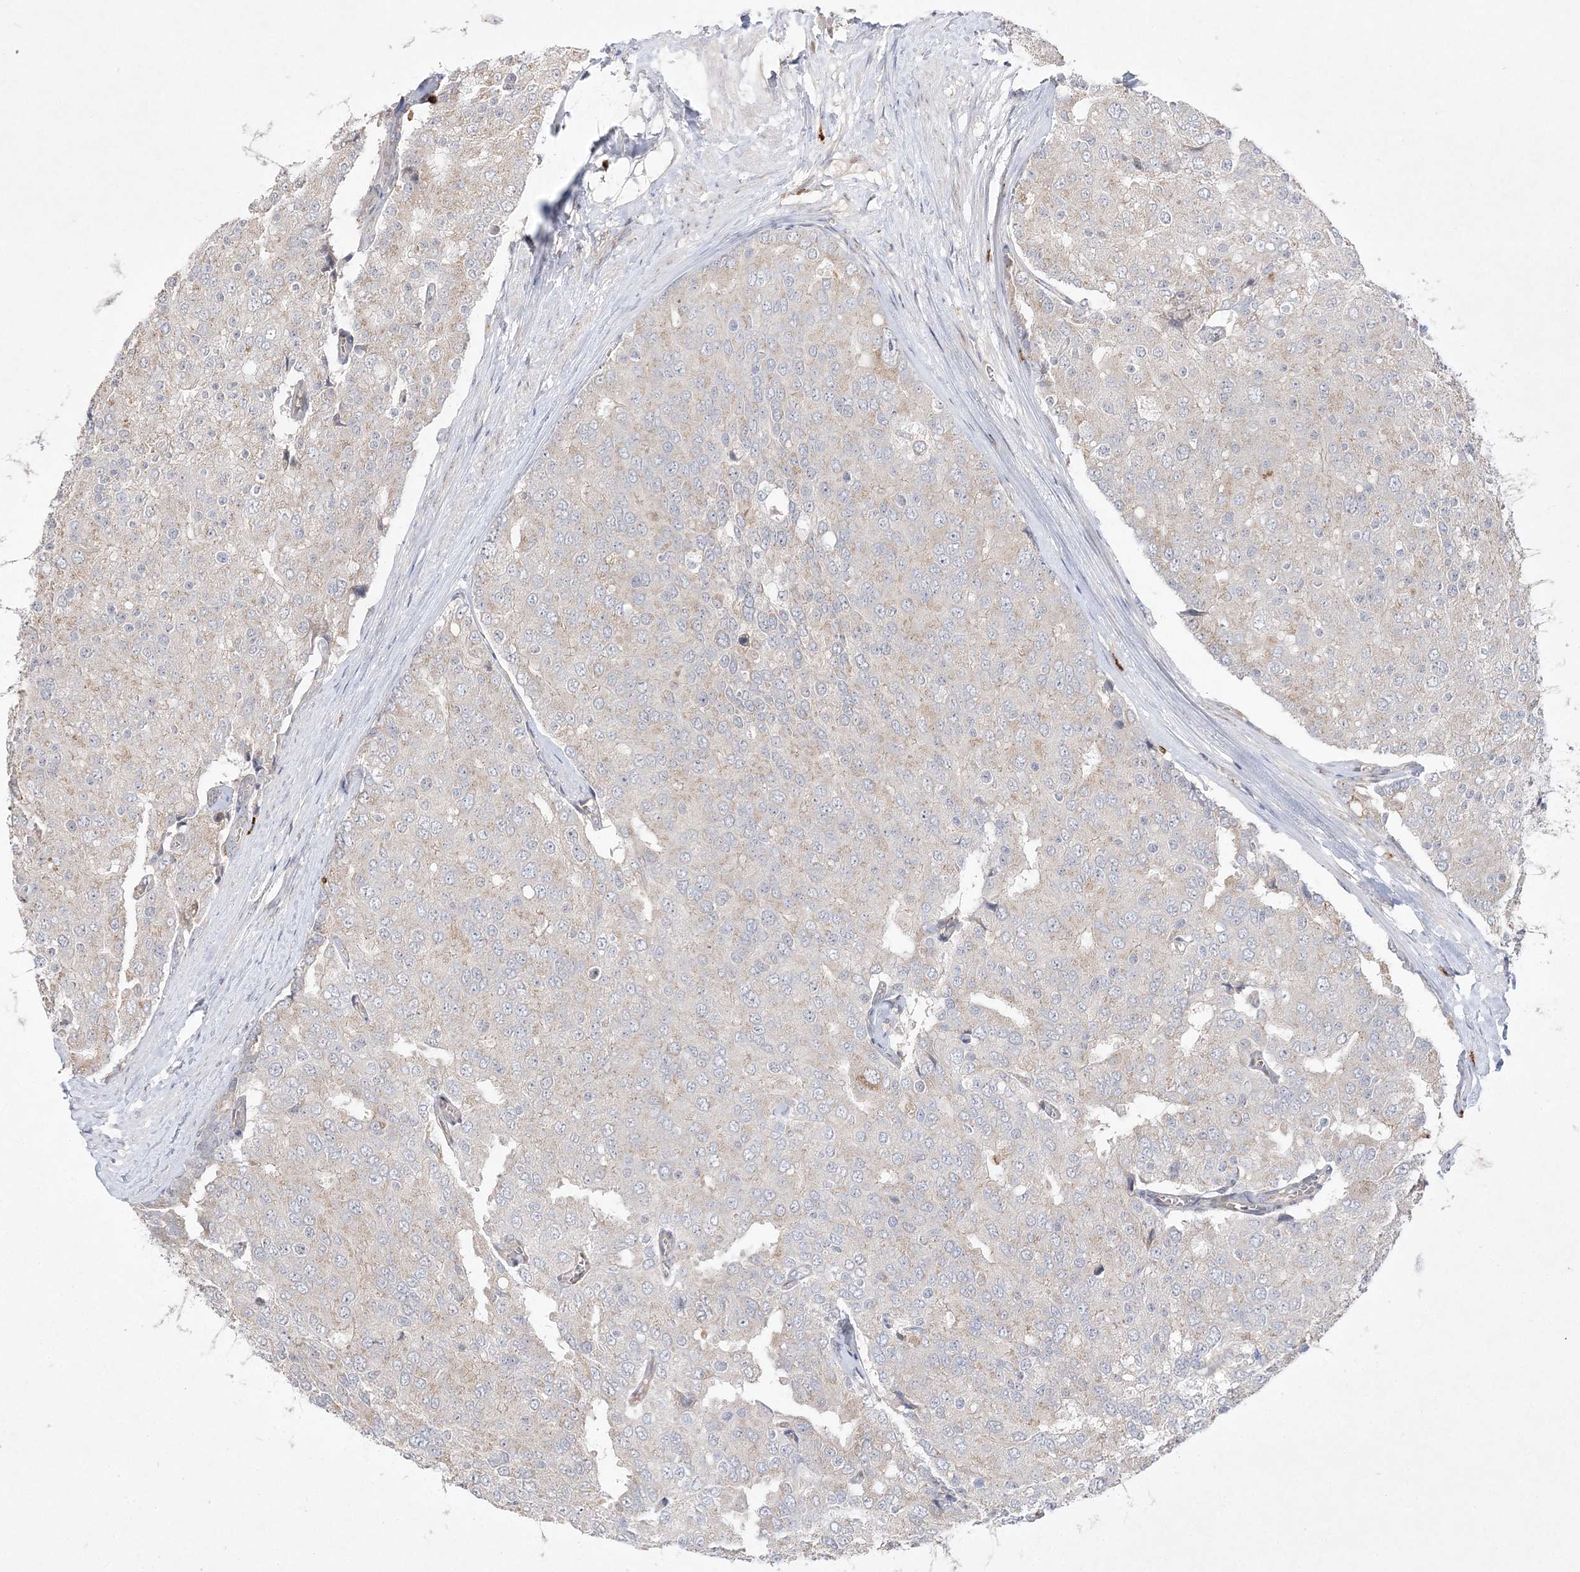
{"staining": {"intensity": "weak", "quantity": "<25%", "location": "cytoplasmic/membranous"}, "tissue": "prostate cancer", "cell_type": "Tumor cells", "image_type": "cancer", "snomed": [{"axis": "morphology", "description": "Adenocarcinoma, High grade"}, {"axis": "topography", "description": "Prostate"}], "caption": "This photomicrograph is of prostate cancer (high-grade adenocarcinoma) stained with immunohistochemistry to label a protein in brown with the nuclei are counter-stained blue. There is no staining in tumor cells.", "gene": "CLNK", "patient": {"sex": "male", "age": 50}}